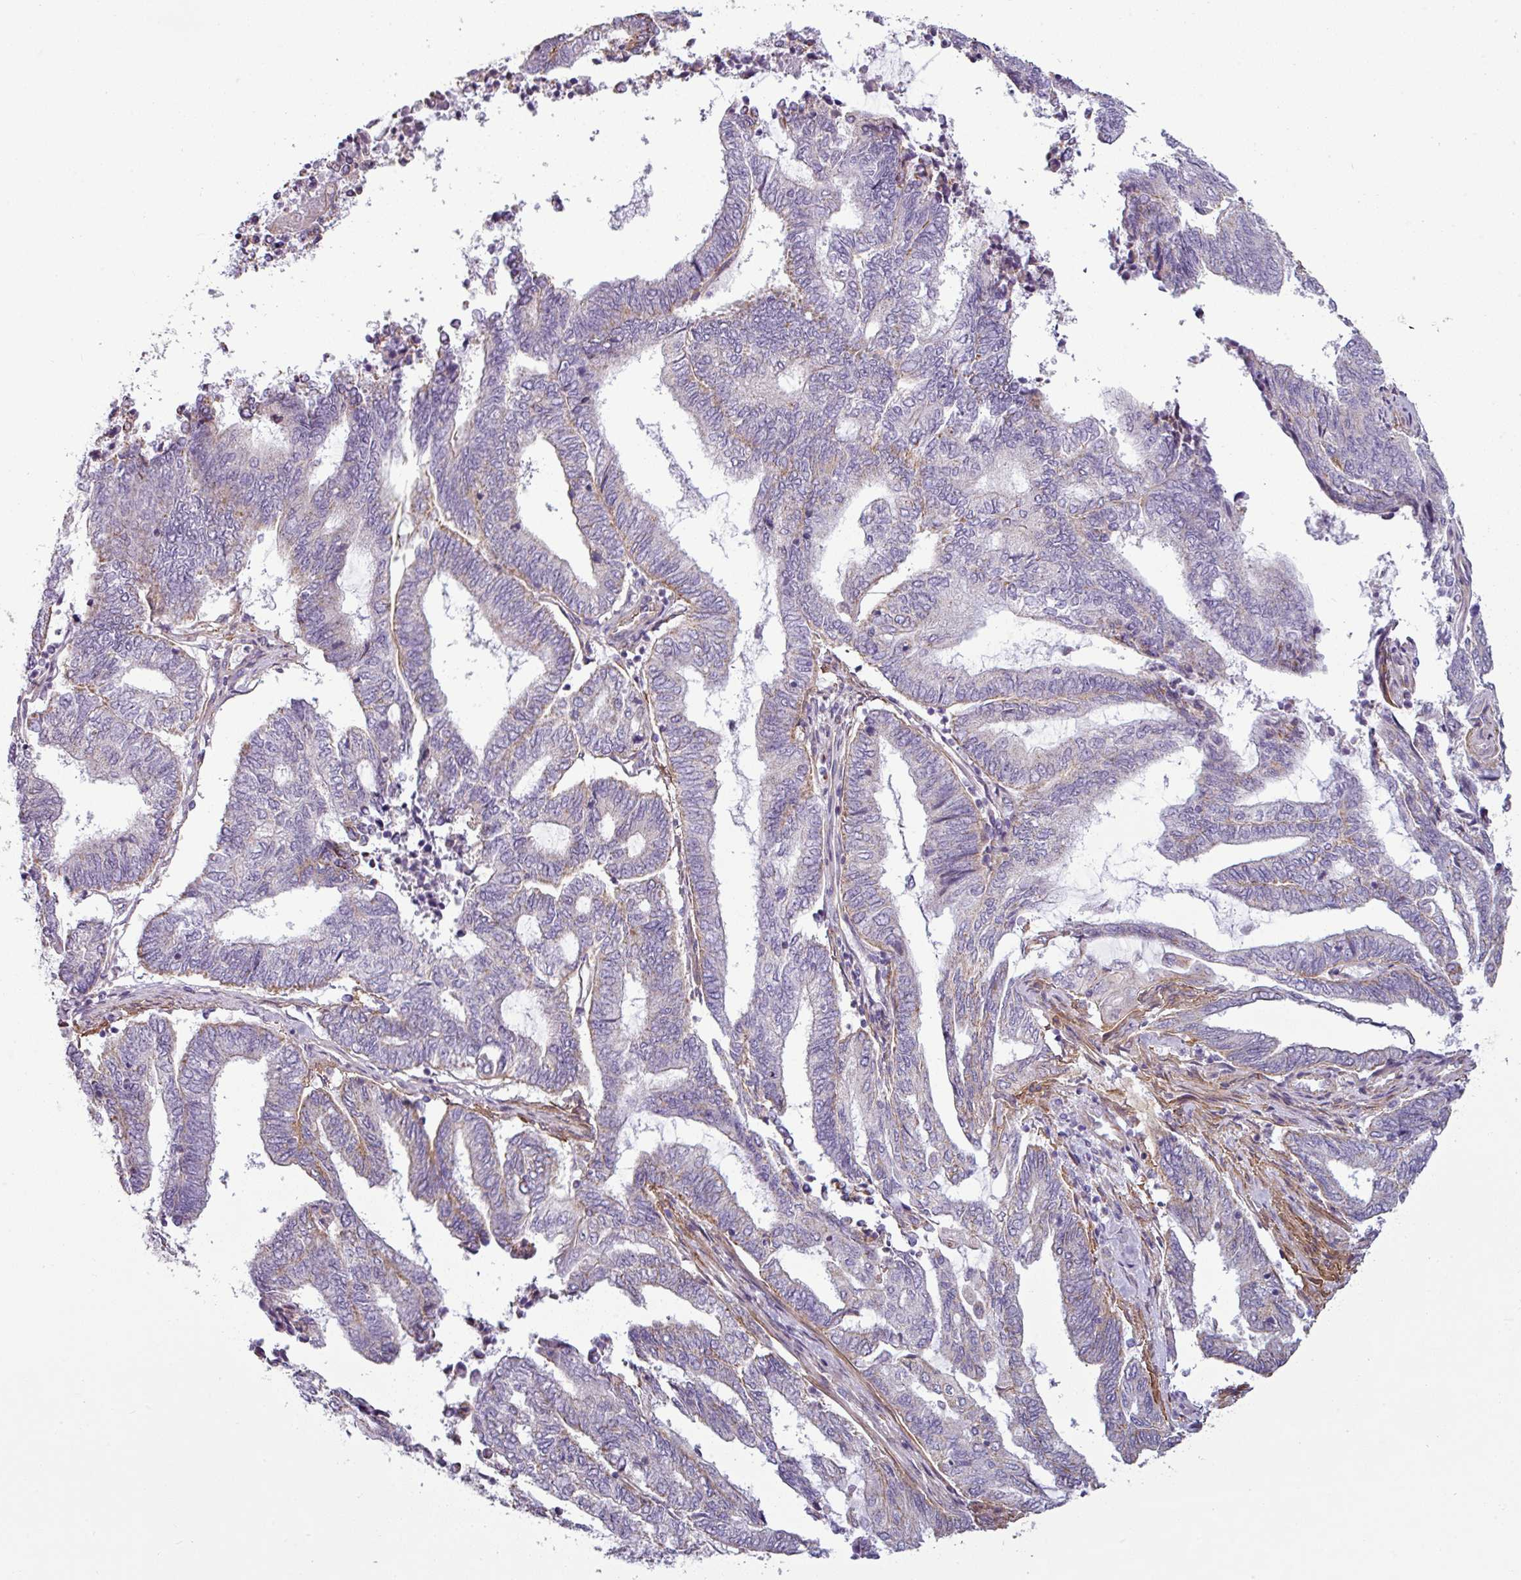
{"staining": {"intensity": "negative", "quantity": "none", "location": "none"}, "tissue": "endometrial cancer", "cell_type": "Tumor cells", "image_type": "cancer", "snomed": [{"axis": "morphology", "description": "Adenocarcinoma, NOS"}, {"axis": "topography", "description": "Uterus"}, {"axis": "topography", "description": "Endometrium"}], "caption": "Image shows no protein expression in tumor cells of endometrial cancer (adenocarcinoma) tissue. (Immunohistochemistry, brightfield microscopy, high magnification).", "gene": "BTN2A2", "patient": {"sex": "female", "age": 70}}